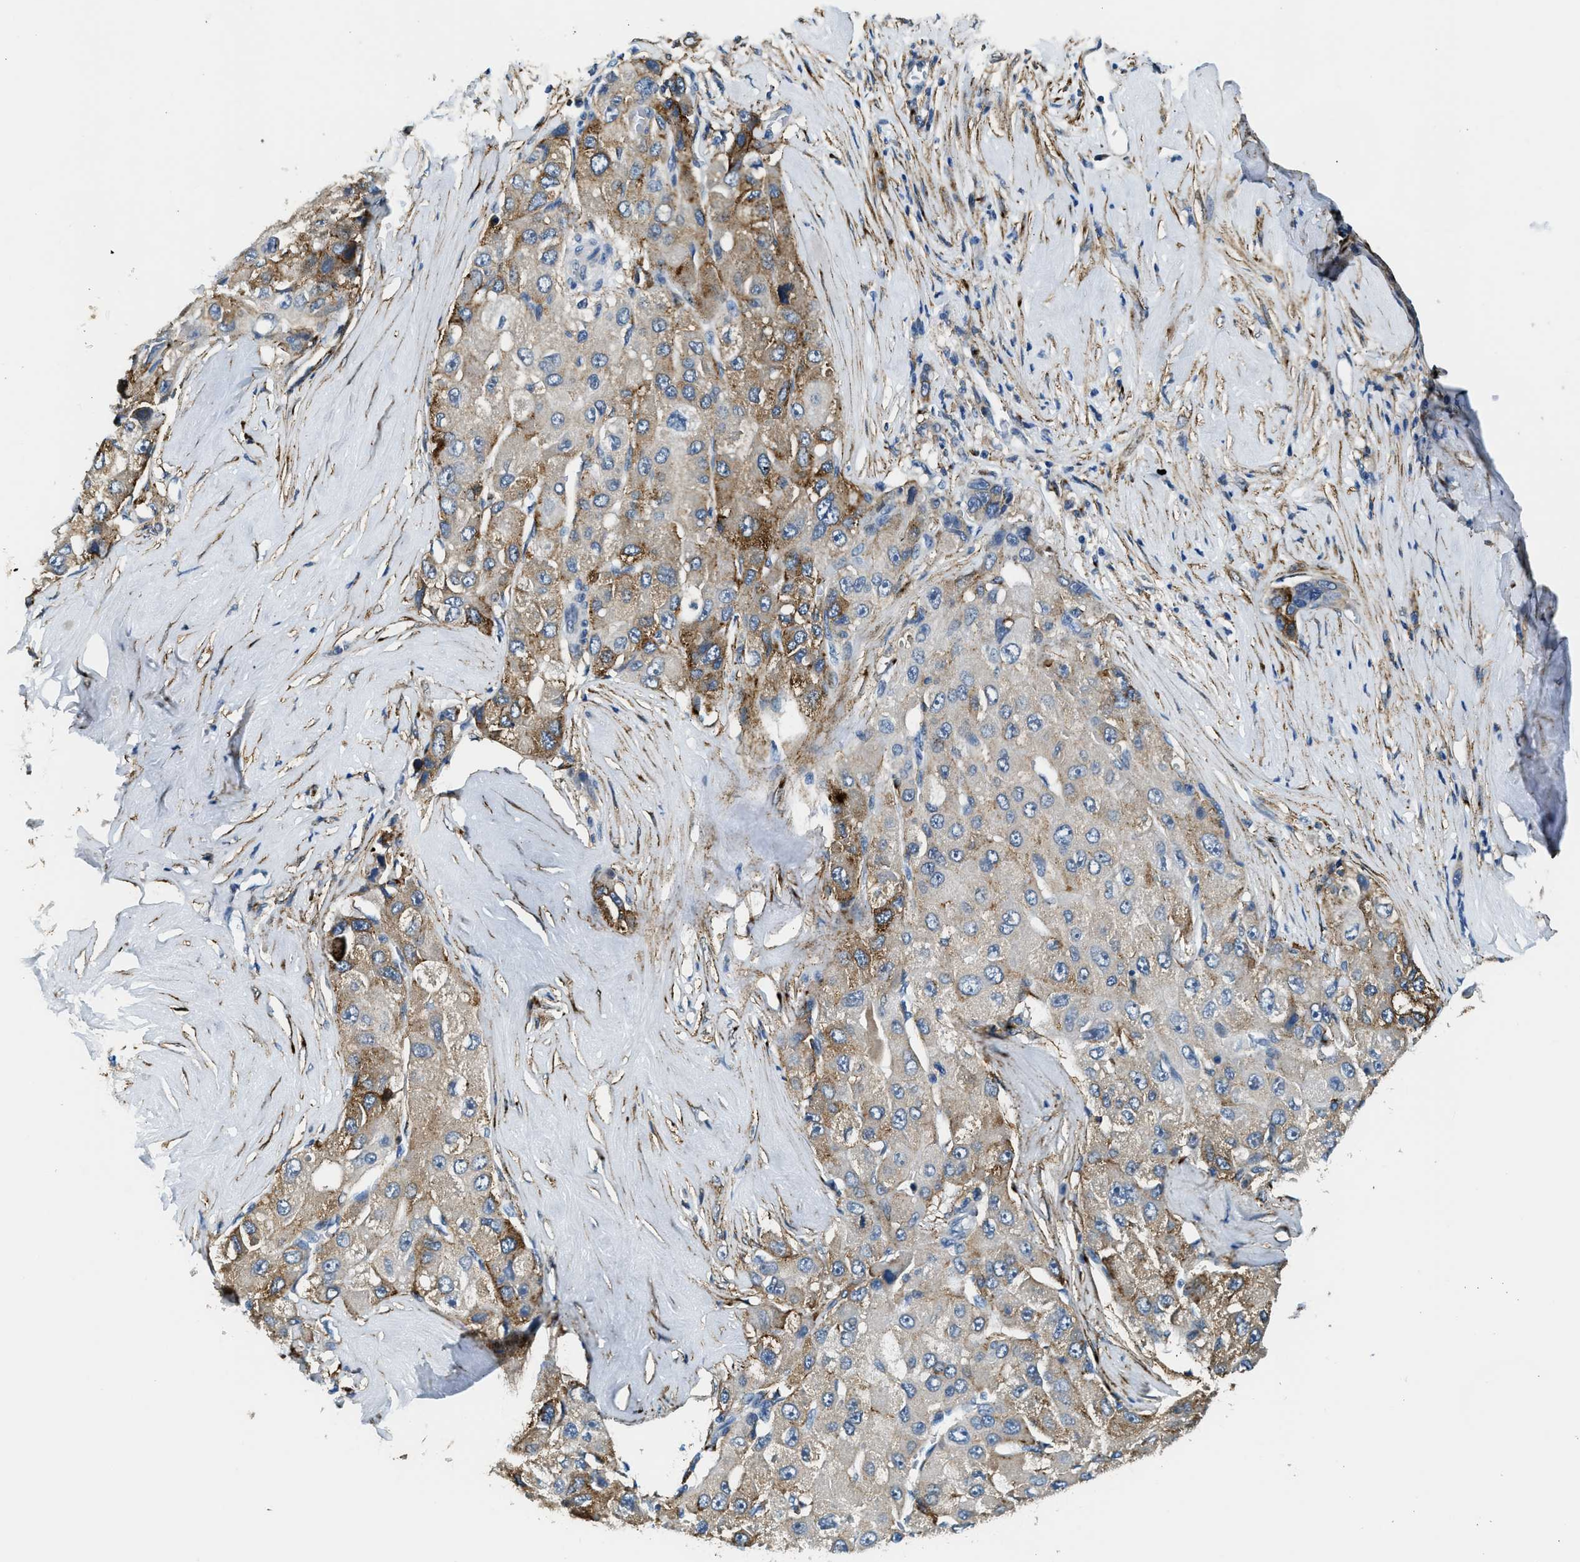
{"staining": {"intensity": "moderate", "quantity": "25%-75%", "location": "cytoplasmic/membranous"}, "tissue": "liver cancer", "cell_type": "Tumor cells", "image_type": "cancer", "snomed": [{"axis": "morphology", "description": "Carcinoma, Hepatocellular, NOS"}, {"axis": "topography", "description": "Liver"}], "caption": "Liver cancer tissue exhibits moderate cytoplasmic/membranous staining in approximately 25%-75% of tumor cells", "gene": "LRP1", "patient": {"sex": "male", "age": 80}}